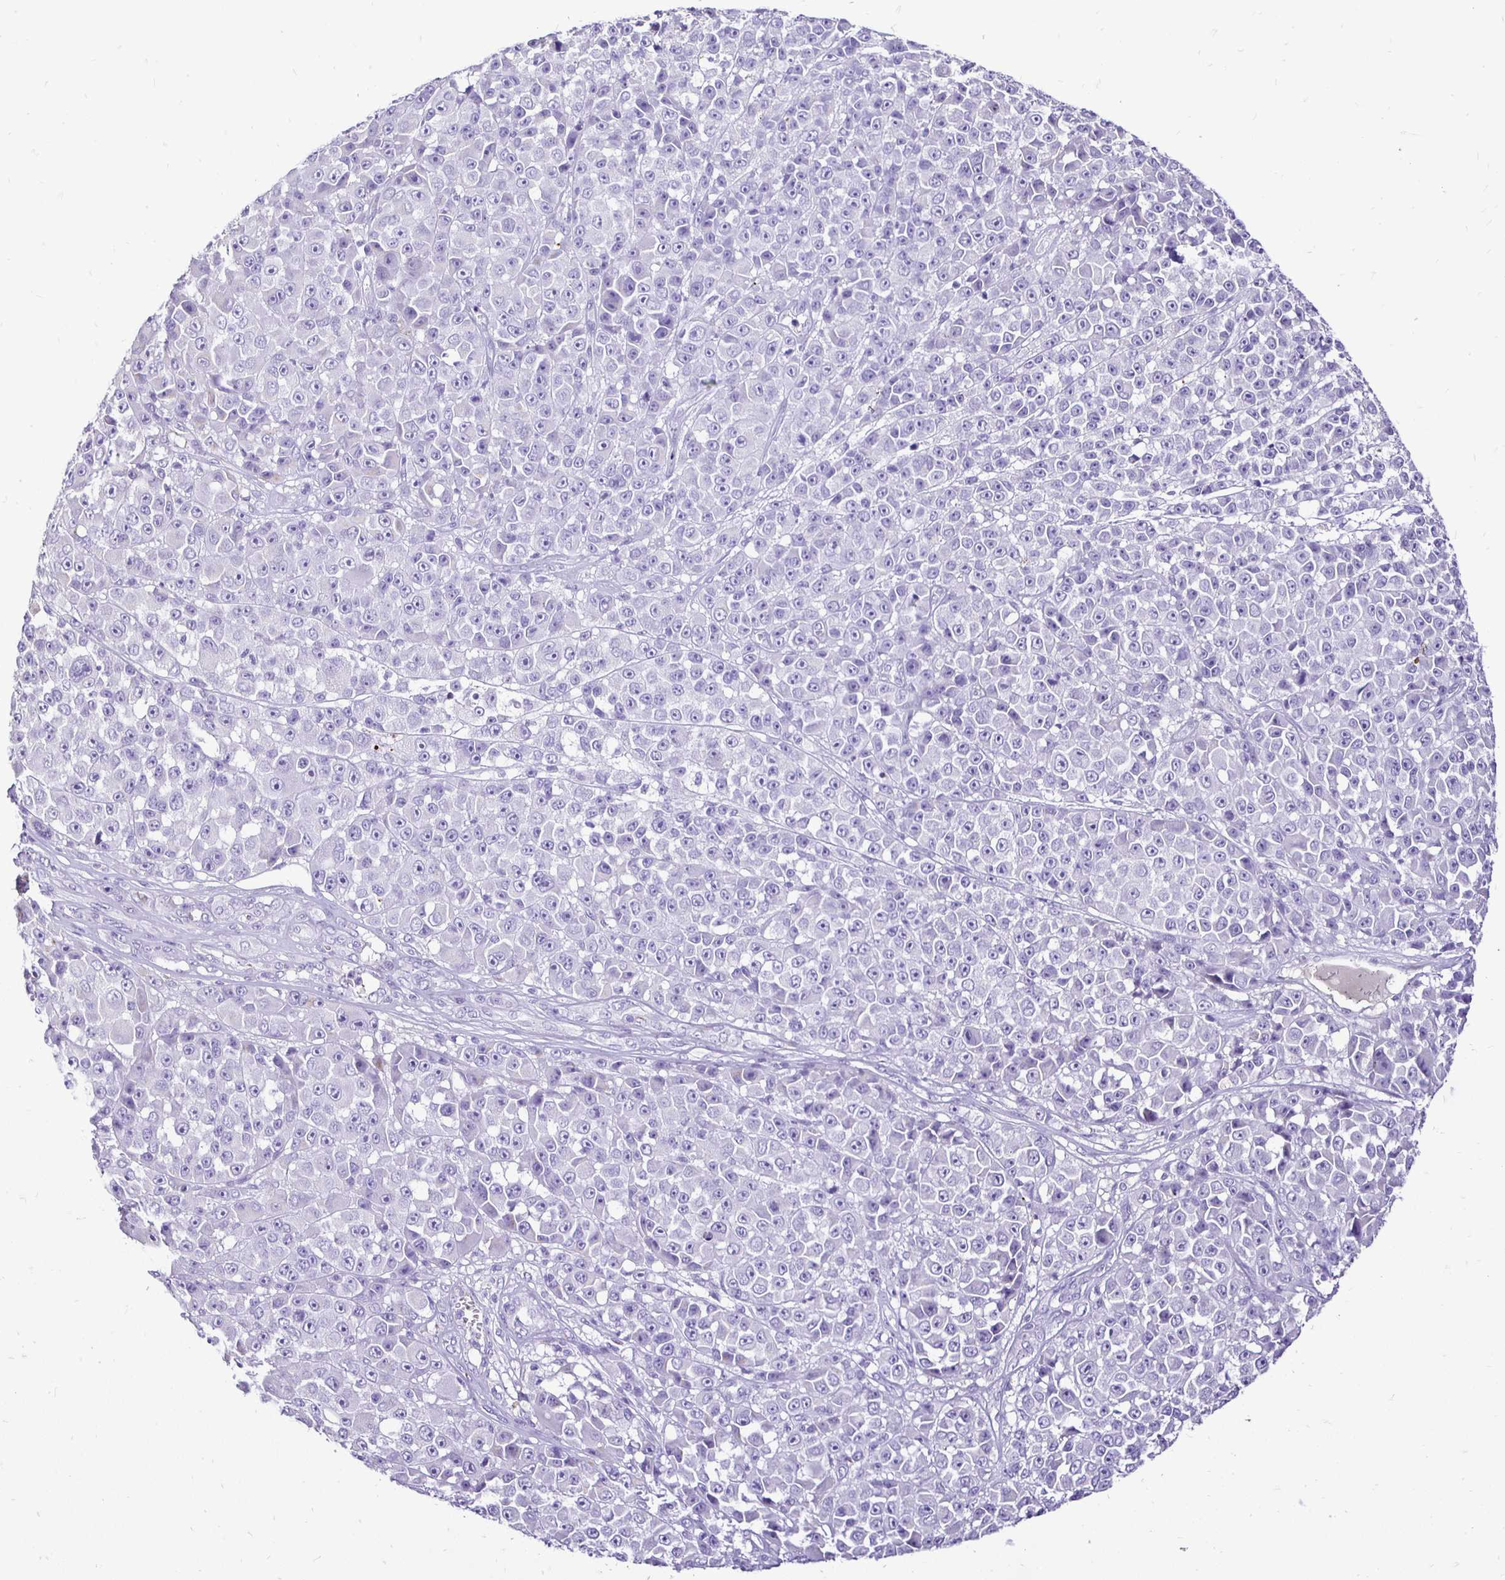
{"staining": {"intensity": "negative", "quantity": "none", "location": "none"}, "tissue": "melanoma", "cell_type": "Tumor cells", "image_type": "cancer", "snomed": [{"axis": "morphology", "description": "Malignant melanoma, NOS"}, {"axis": "topography", "description": "Skin"}, {"axis": "topography", "description": "Skin of back"}], "caption": "An immunohistochemistry image of malignant melanoma is shown. There is no staining in tumor cells of malignant melanoma.", "gene": "TAF1D", "patient": {"sex": "male", "age": 91}}